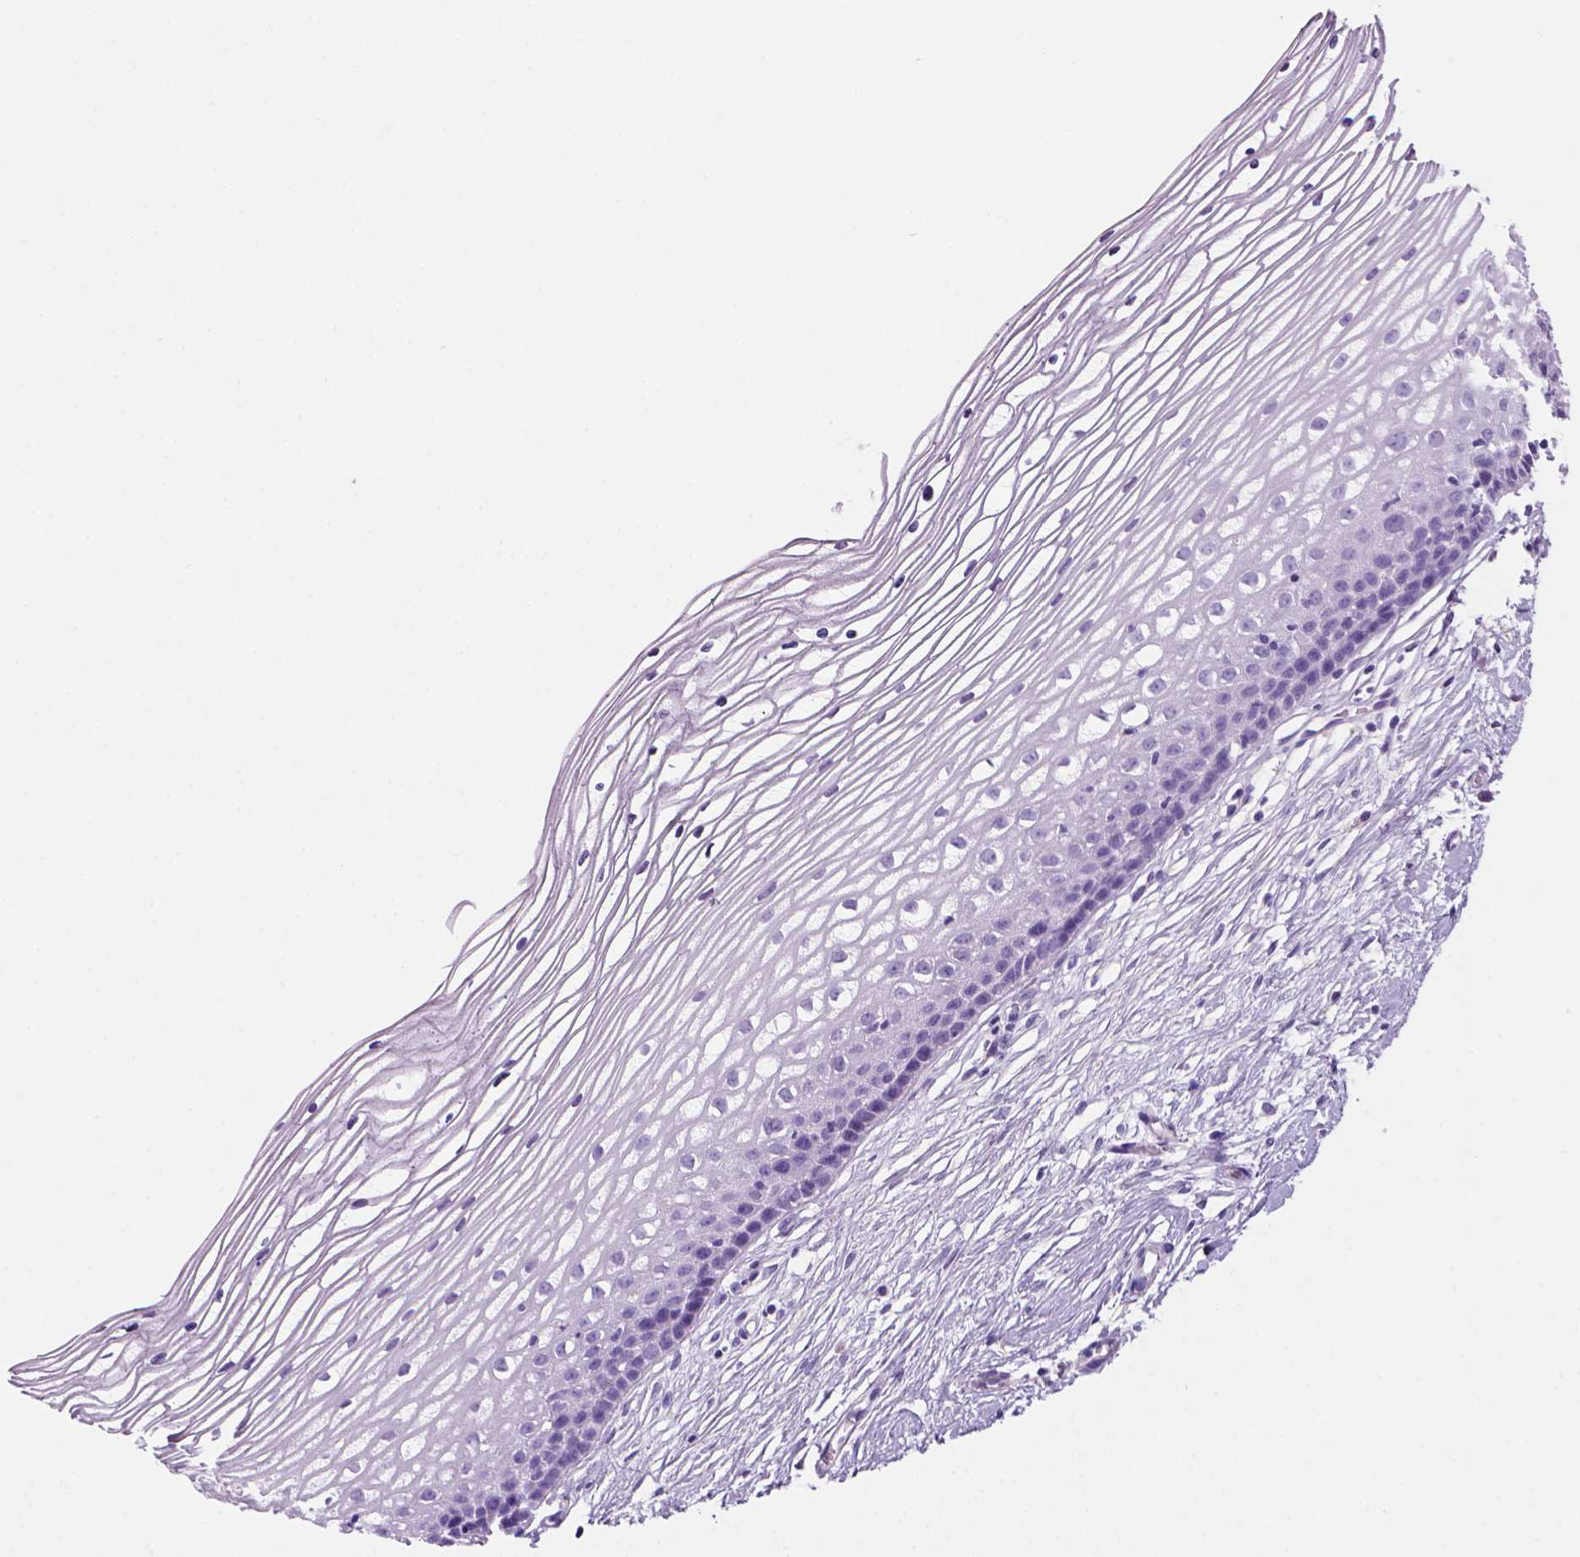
{"staining": {"intensity": "negative", "quantity": "none", "location": "none"}, "tissue": "cervix", "cell_type": "Glandular cells", "image_type": "normal", "snomed": [{"axis": "morphology", "description": "Normal tissue, NOS"}, {"axis": "topography", "description": "Cervix"}], "caption": "Immunohistochemical staining of benign human cervix displays no significant staining in glandular cells.", "gene": "ARHGEF33", "patient": {"sex": "female", "age": 40}}